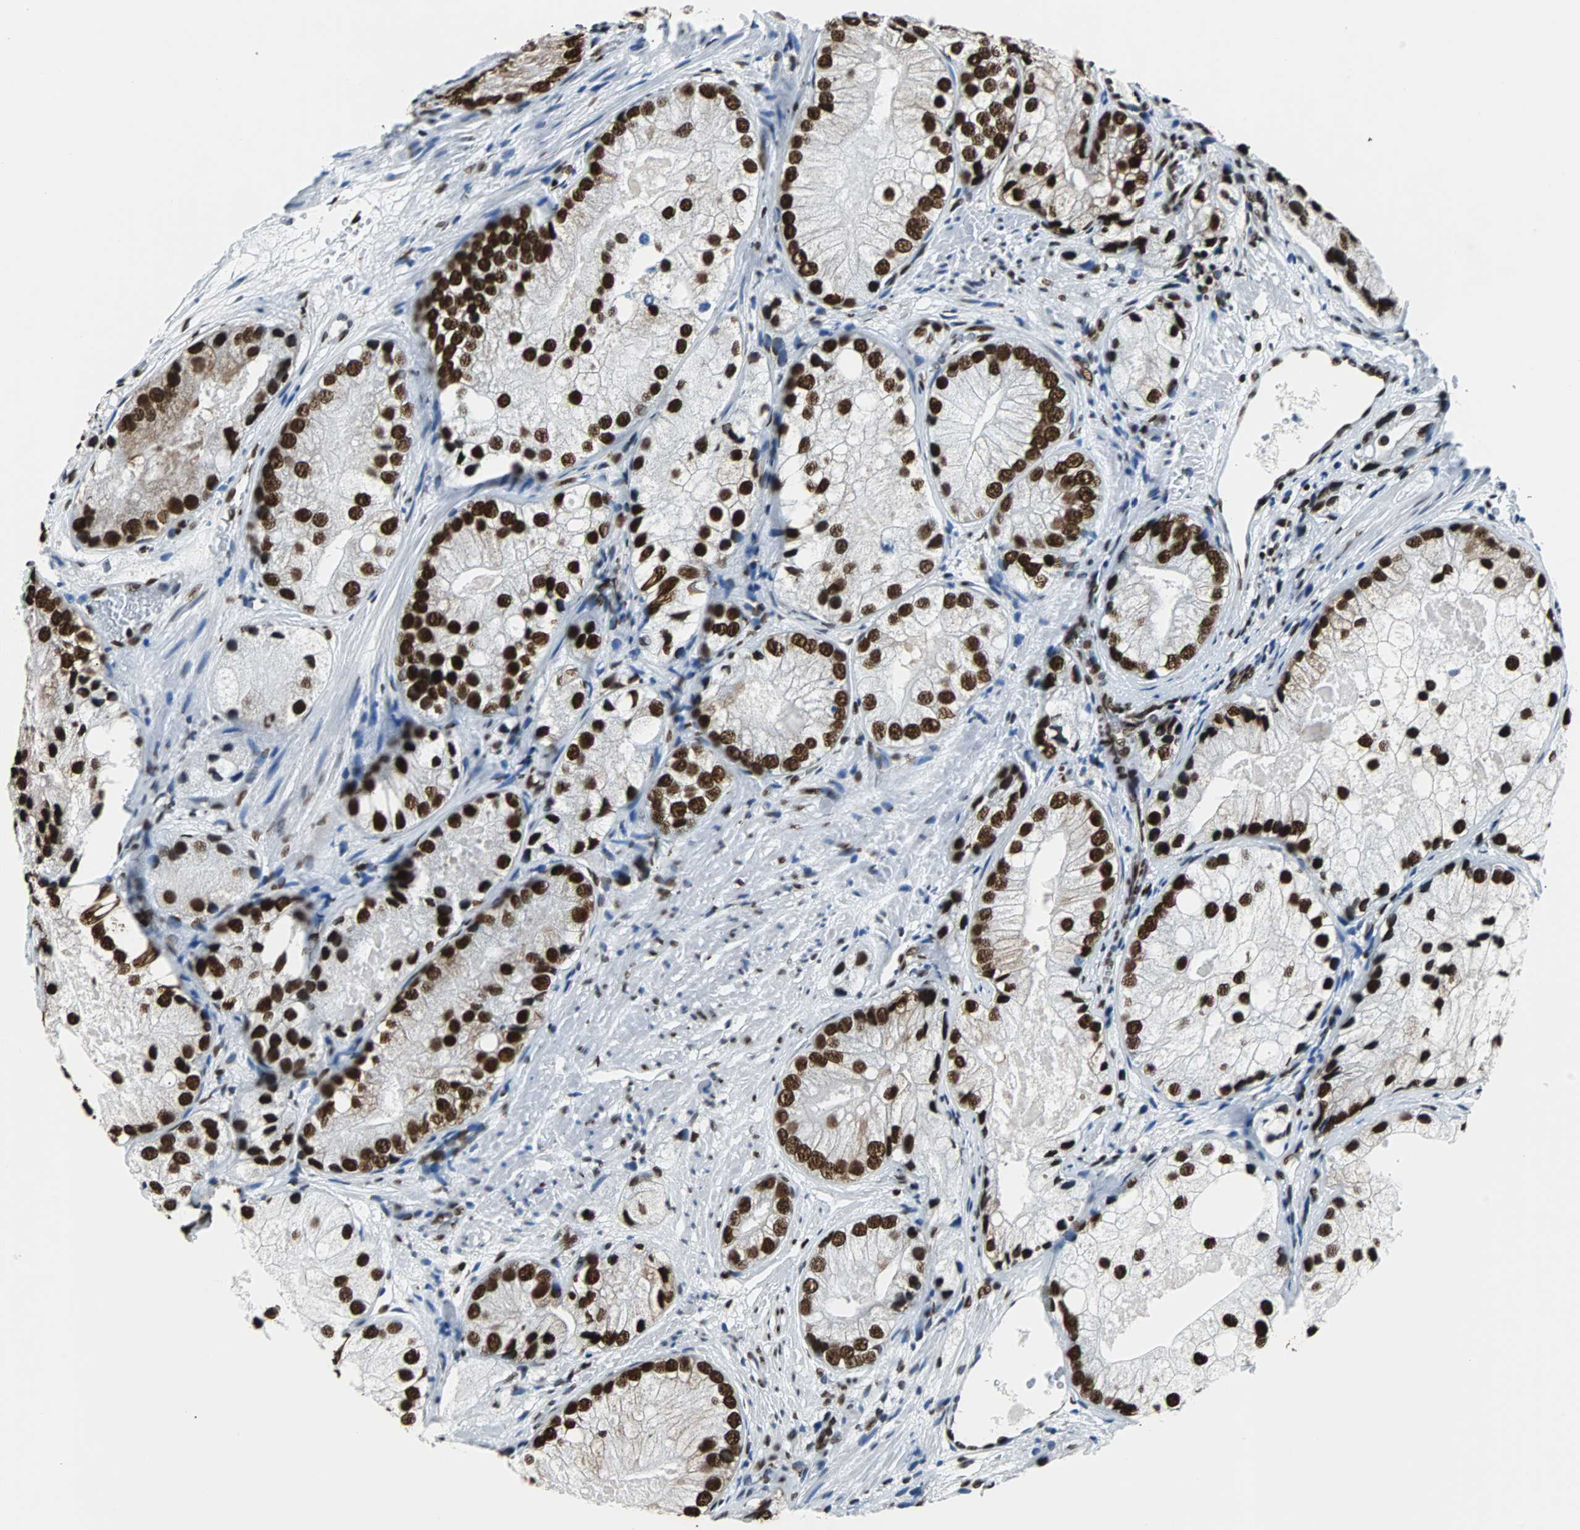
{"staining": {"intensity": "strong", "quantity": ">75%", "location": "nuclear"}, "tissue": "prostate cancer", "cell_type": "Tumor cells", "image_type": "cancer", "snomed": [{"axis": "morphology", "description": "Adenocarcinoma, Low grade"}, {"axis": "topography", "description": "Prostate"}], "caption": "Immunohistochemistry (IHC) micrograph of neoplastic tissue: human prostate cancer stained using immunohistochemistry (IHC) exhibits high levels of strong protein expression localized specifically in the nuclear of tumor cells, appearing as a nuclear brown color.", "gene": "FUBP1", "patient": {"sex": "male", "age": 69}}